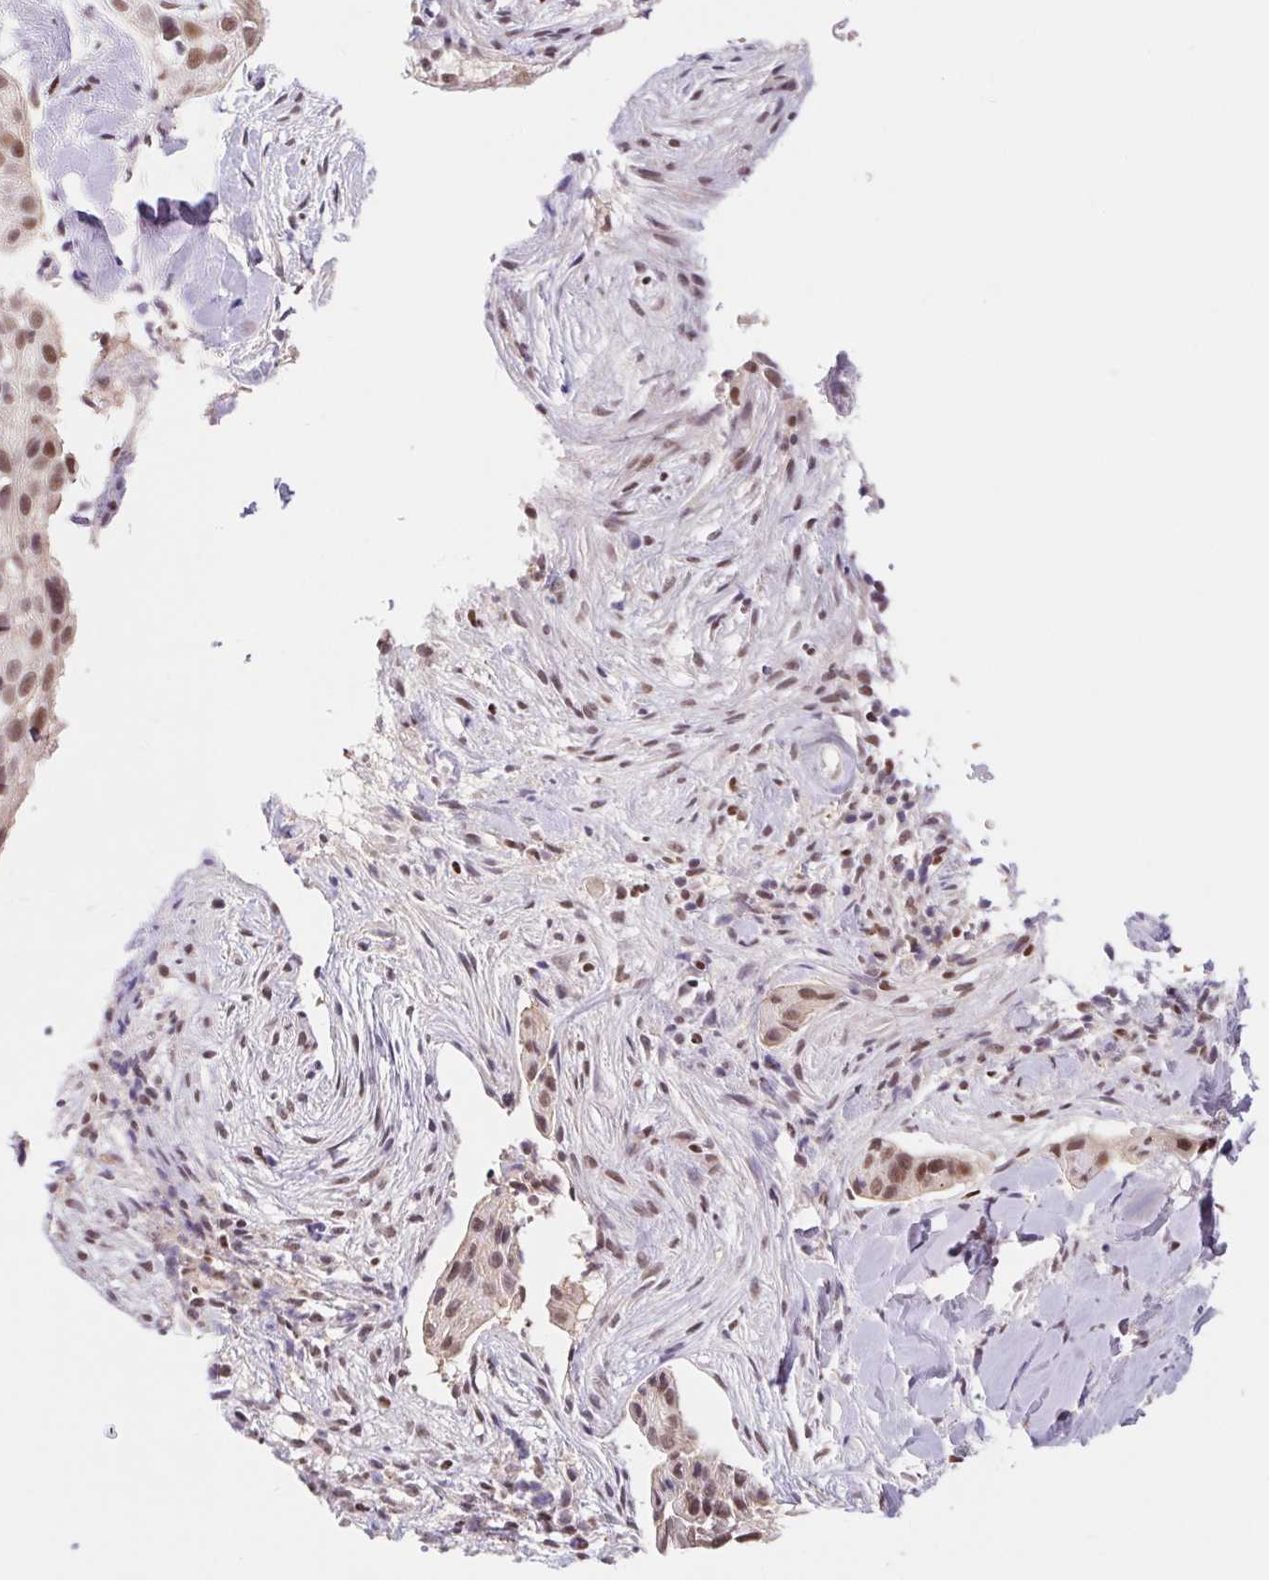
{"staining": {"intensity": "moderate", "quantity": ">75%", "location": "nuclear"}, "tissue": "skin cancer", "cell_type": "Tumor cells", "image_type": "cancer", "snomed": [{"axis": "morphology", "description": "Squamous cell carcinoma, NOS"}, {"axis": "topography", "description": "Skin"}], "caption": "Immunohistochemistry (IHC) (DAB) staining of human squamous cell carcinoma (skin) displays moderate nuclear protein expression in approximately >75% of tumor cells.", "gene": "TRERF1", "patient": {"sex": "male", "age": 82}}